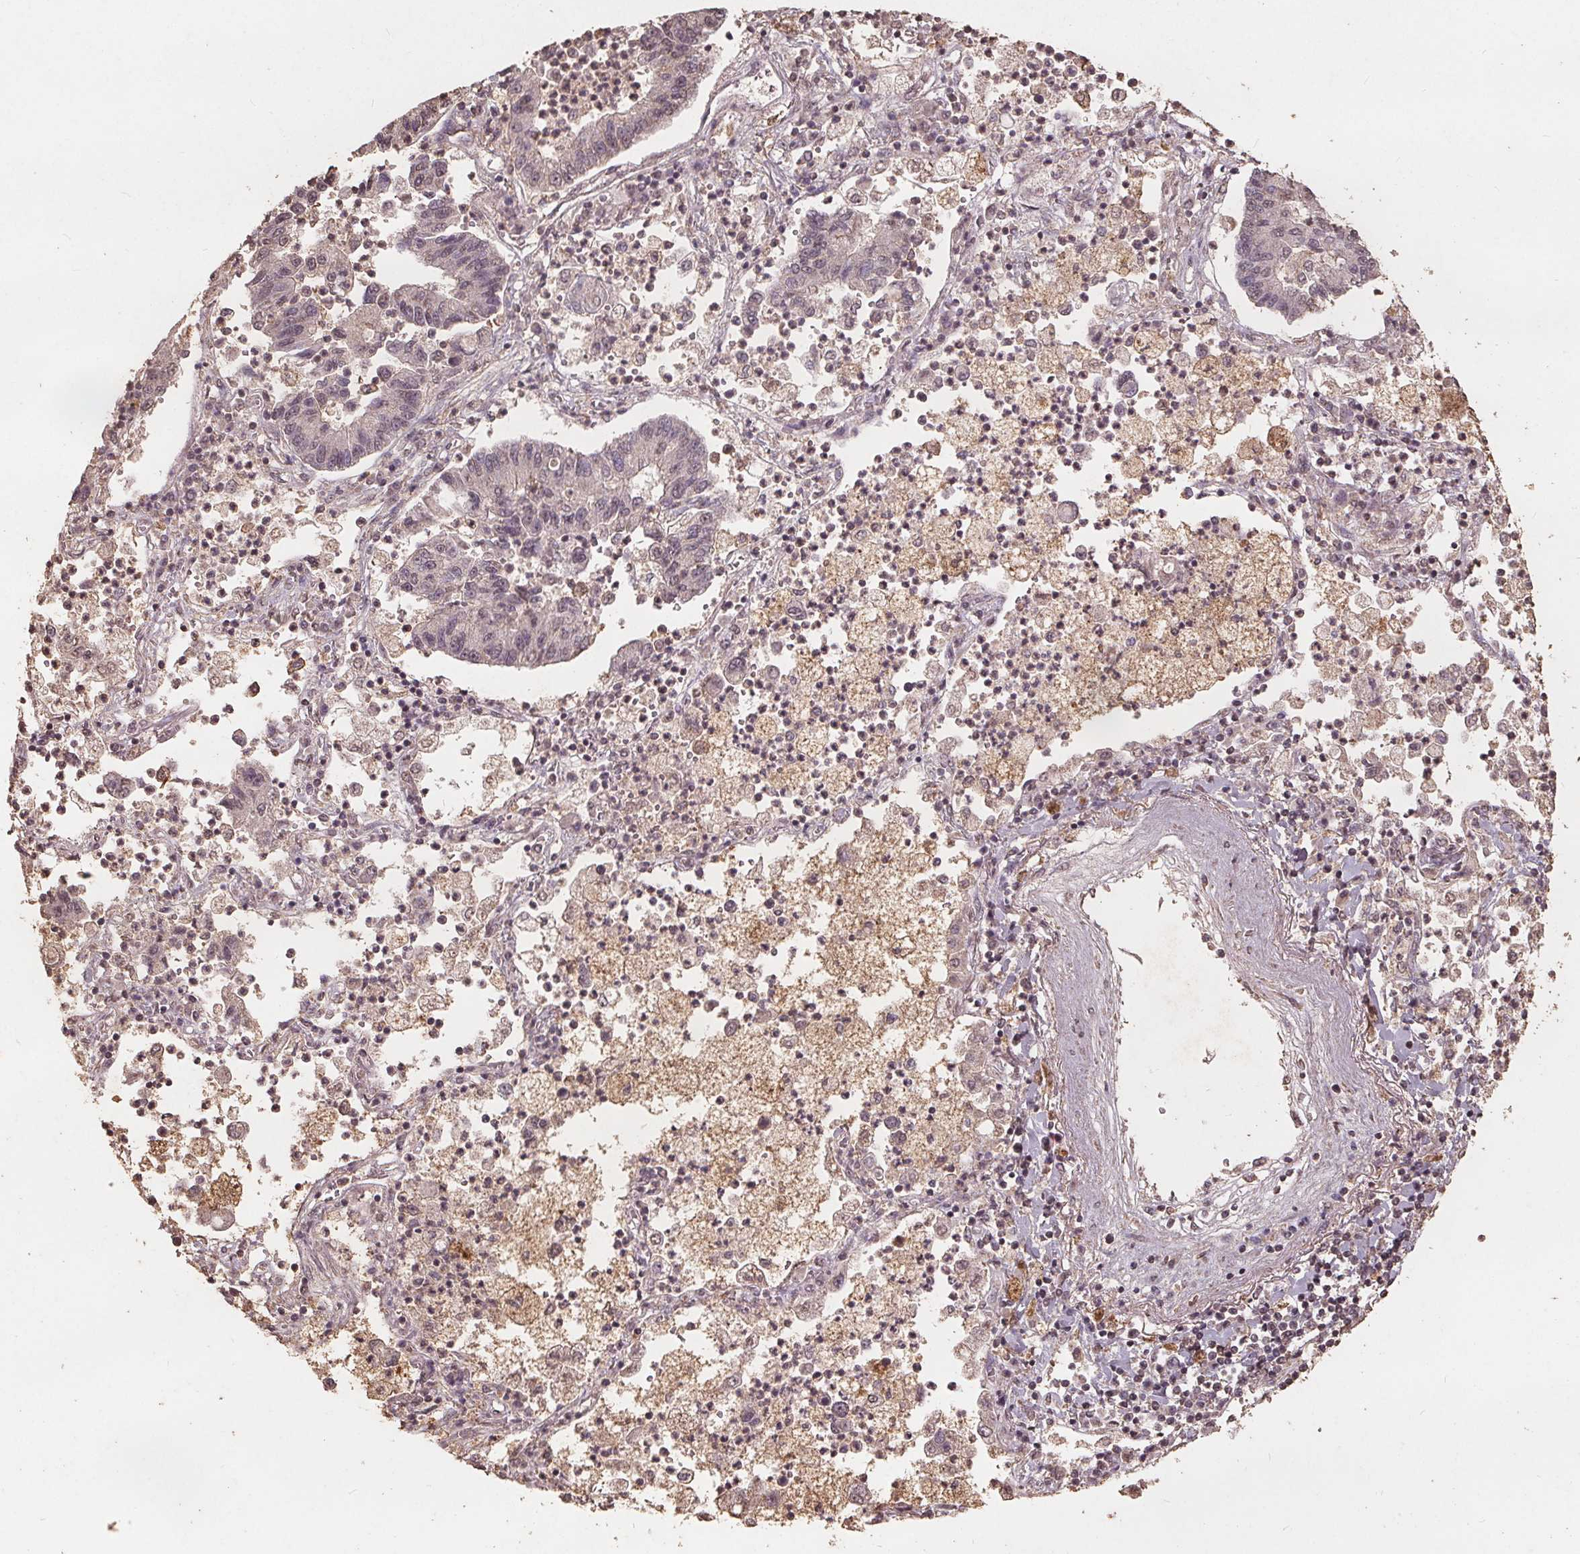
{"staining": {"intensity": "negative", "quantity": "none", "location": "none"}, "tissue": "lung cancer", "cell_type": "Tumor cells", "image_type": "cancer", "snomed": [{"axis": "morphology", "description": "Adenocarcinoma, NOS"}, {"axis": "topography", "description": "Lung"}], "caption": "Micrograph shows no protein positivity in tumor cells of lung adenocarcinoma tissue. Nuclei are stained in blue.", "gene": "DSG3", "patient": {"sex": "female", "age": 57}}